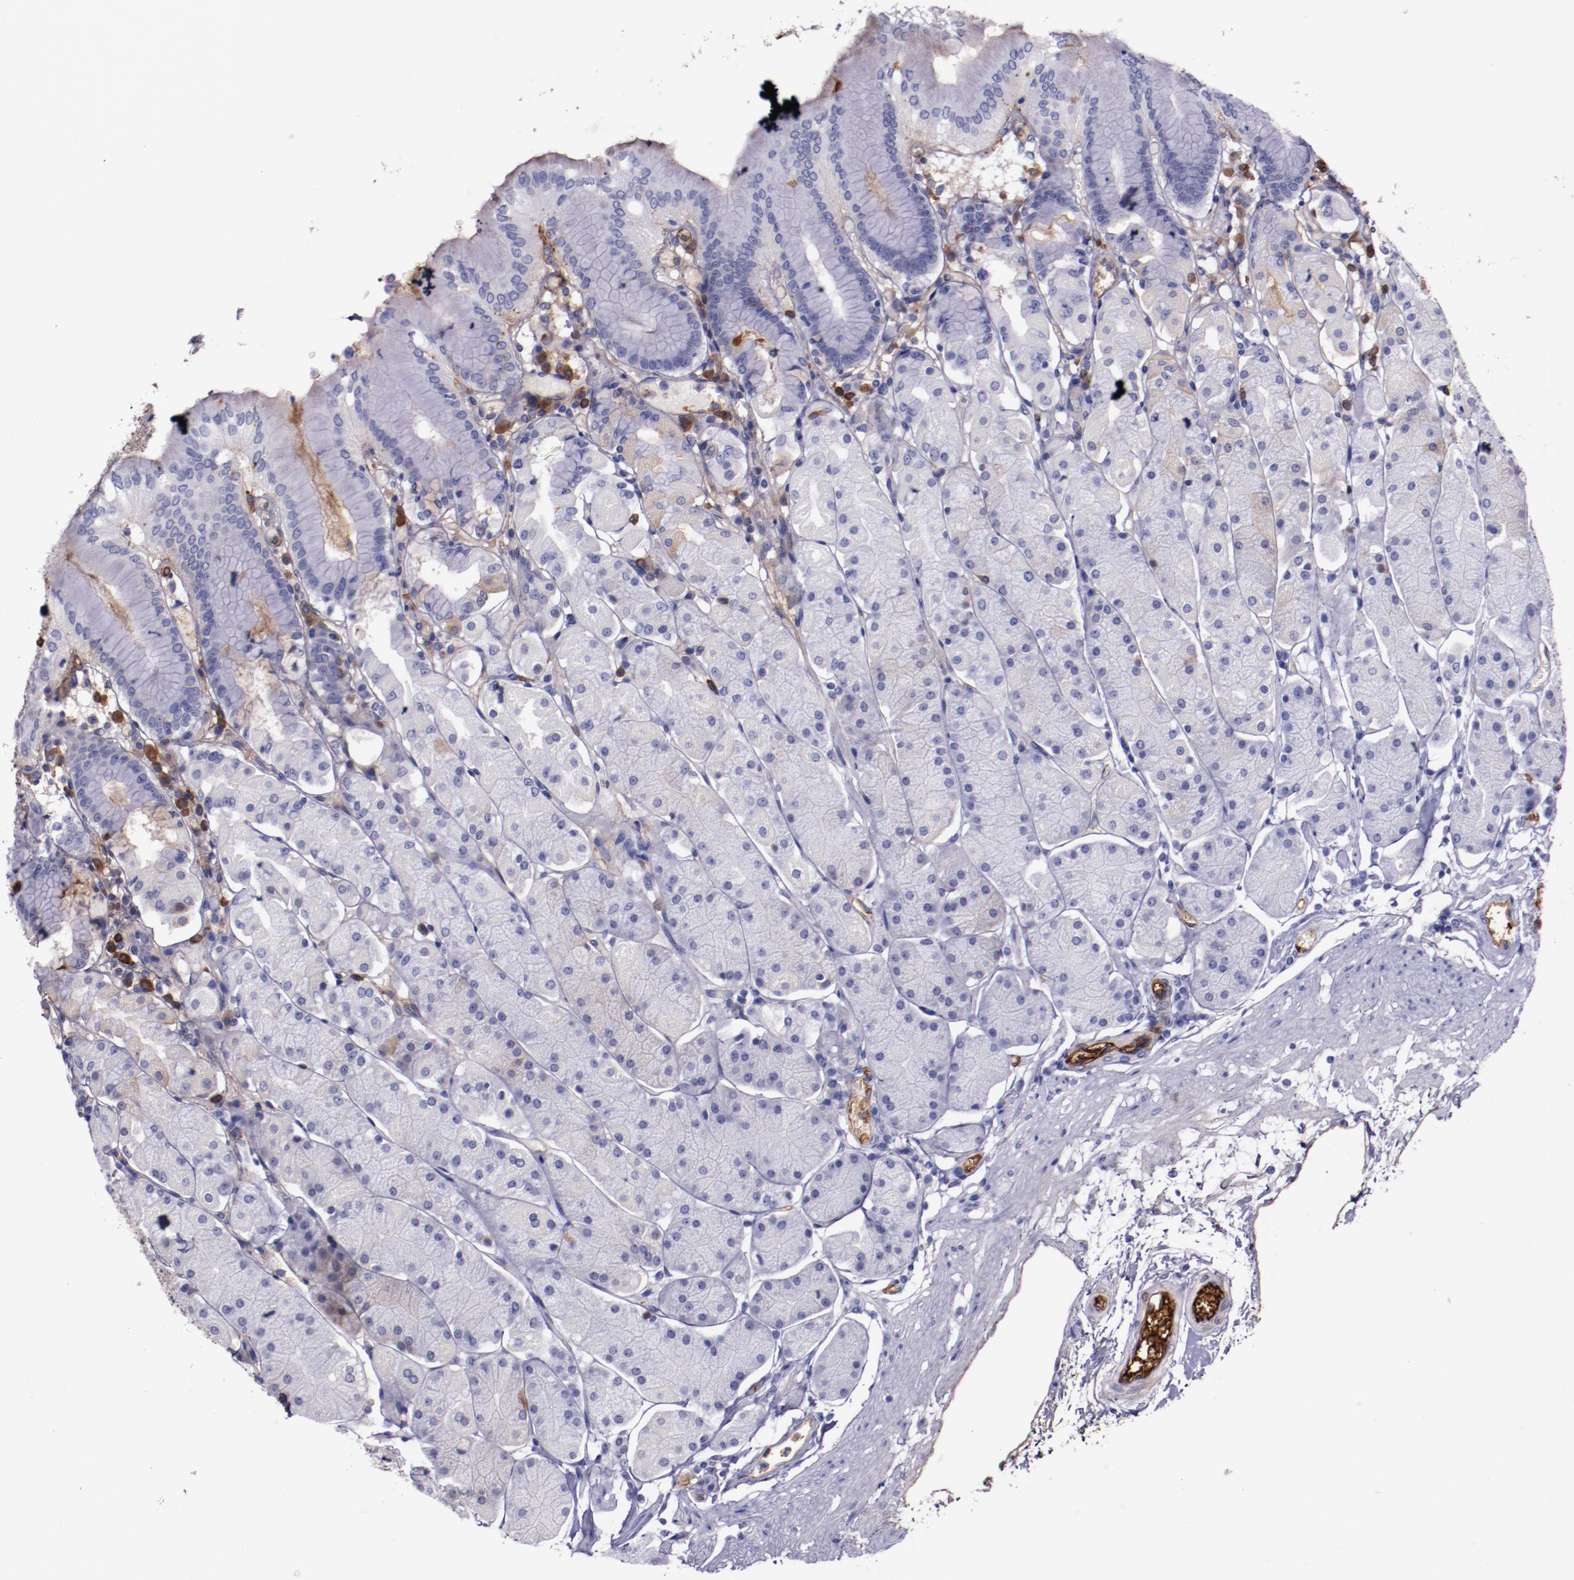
{"staining": {"intensity": "weak", "quantity": "<25%", "location": "cytoplasmic/membranous"}, "tissue": "stomach", "cell_type": "Glandular cells", "image_type": "normal", "snomed": [{"axis": "morphology", "description": "Normal tissue, NOS"}, {"axis": "topography", "description": "Stomach, upper"}, {"axis": "topography", "description": "Stomach"}], "caption": "Image shows no significant protein expression in glandular cells of benign stomach. (DAB (3,3'-diaminobenzidine) immunohistochemistry (IHC) visualized using brightfield microscopy, high magnification).", "gene": "A2M", "patient": {"sex": "male", "age": 76}}